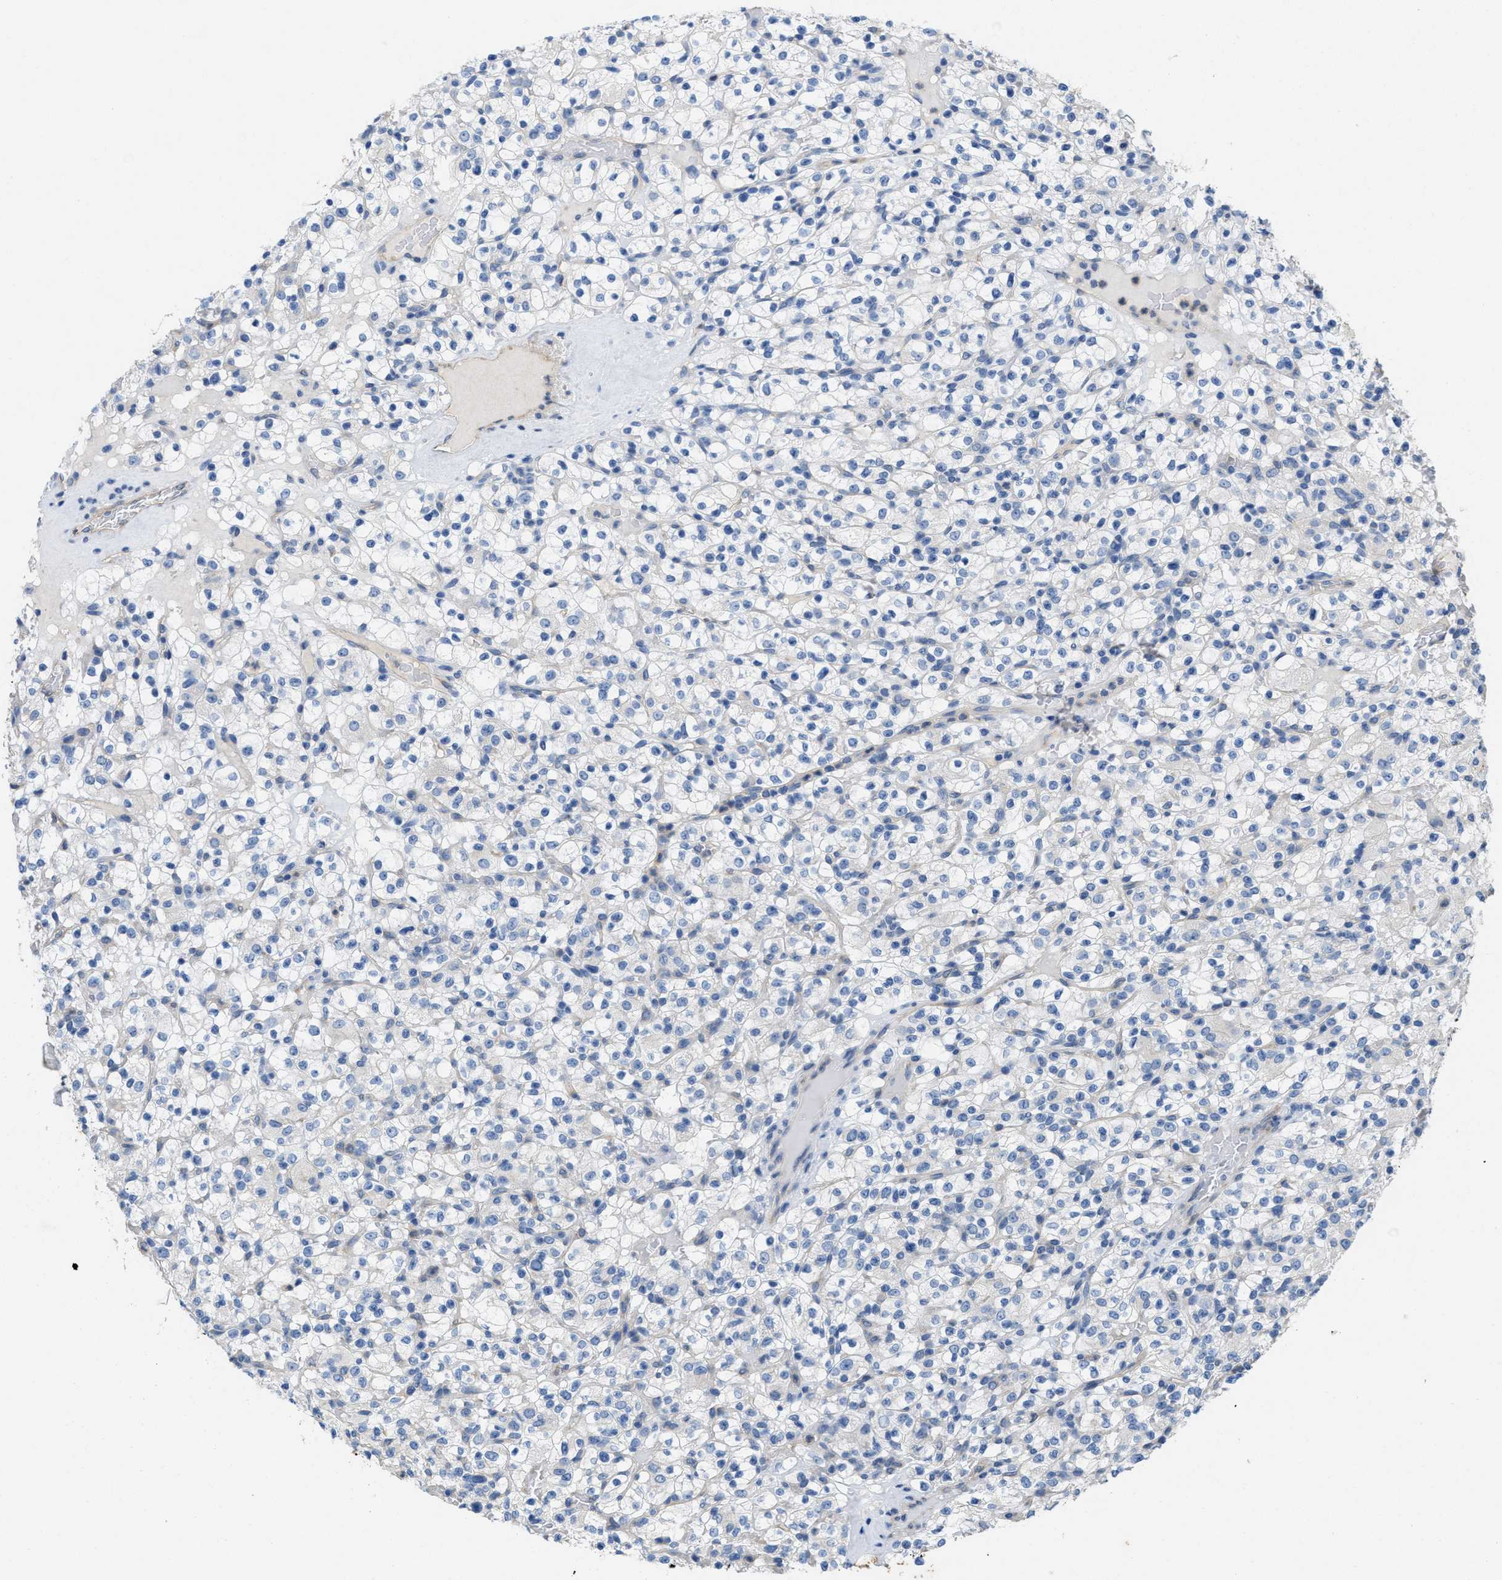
{"staining": {"intensity": "negative", "quantity": "none", "location": "none"}, "tissue": "renal cancer", "cell_type": "Tumor cells", "image_type": "cancer", "snomed": [{"axis": "morphology", "description": "Normal tissue, NOS"}, {"axis": "morphology", "description": "Adenocarcinoma, NOS"}, {"axis": "topography", "description": "Kidney"}], "caption": "IHC image of renal adenocarcinoma stained for a protein (brown), which reveals no positivity in tumor cells.", "gene": "CPA2", "patient": {"sex": "female", "age": 72}}